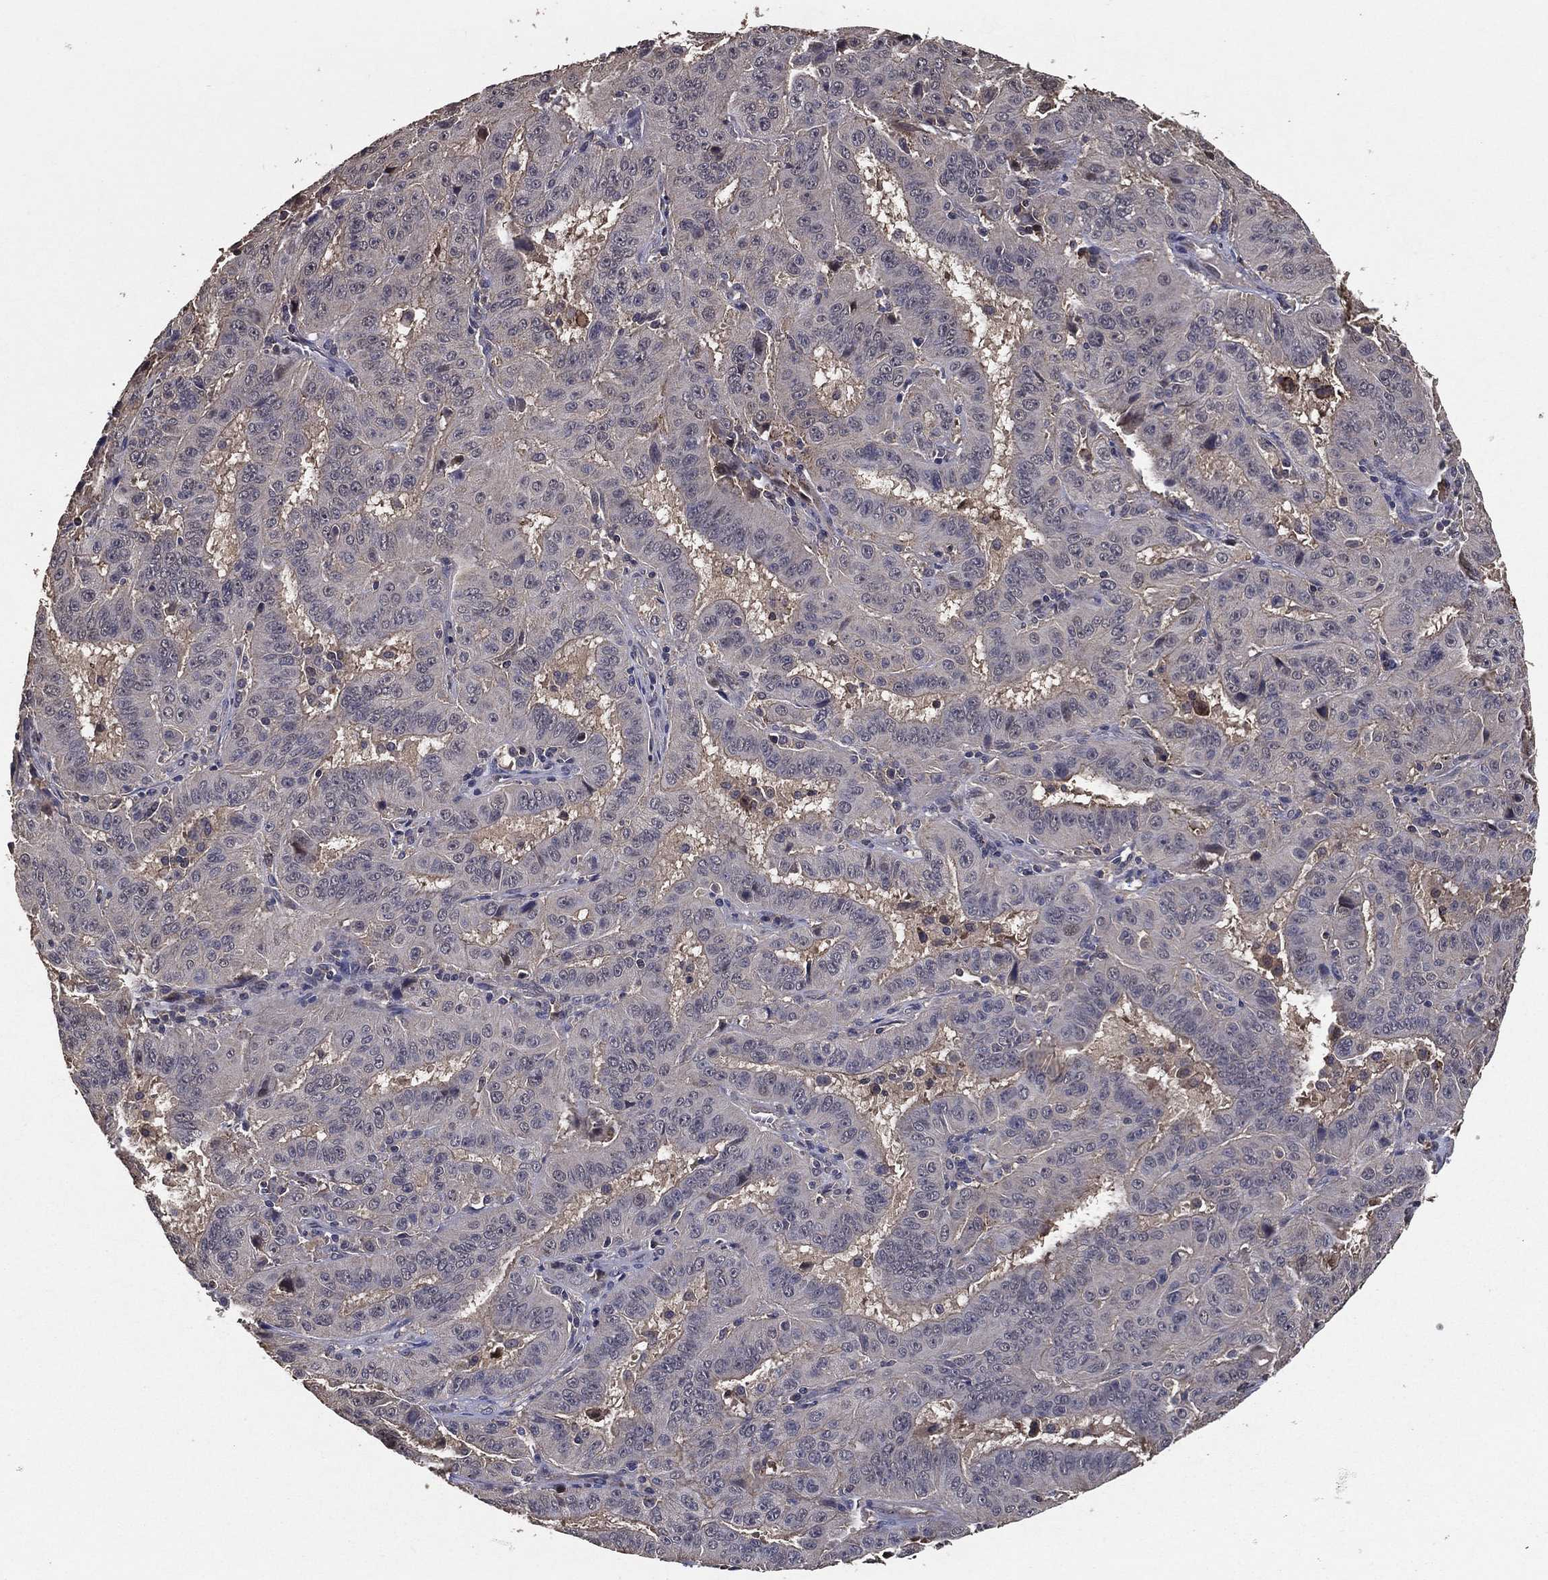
{"staining": {"intensity": "negative", "quantity": "none", "location": "none"}, "tissue": "pancreatic cancer", "cell_type": "Tumor cells", "image_type": "cancer", "snomed": [{"axis": "morphology", "description": "Adenocarcinoma, NOS"}, {"axis": "topography", "description": "Pancreas"}], "caption": "Image shows no protein expression in tumor cells of pancreatic cancer (adenocarcinoma) tissue.", "gene": "PCNT", "patient": {"sex": "male", "age": 63}}